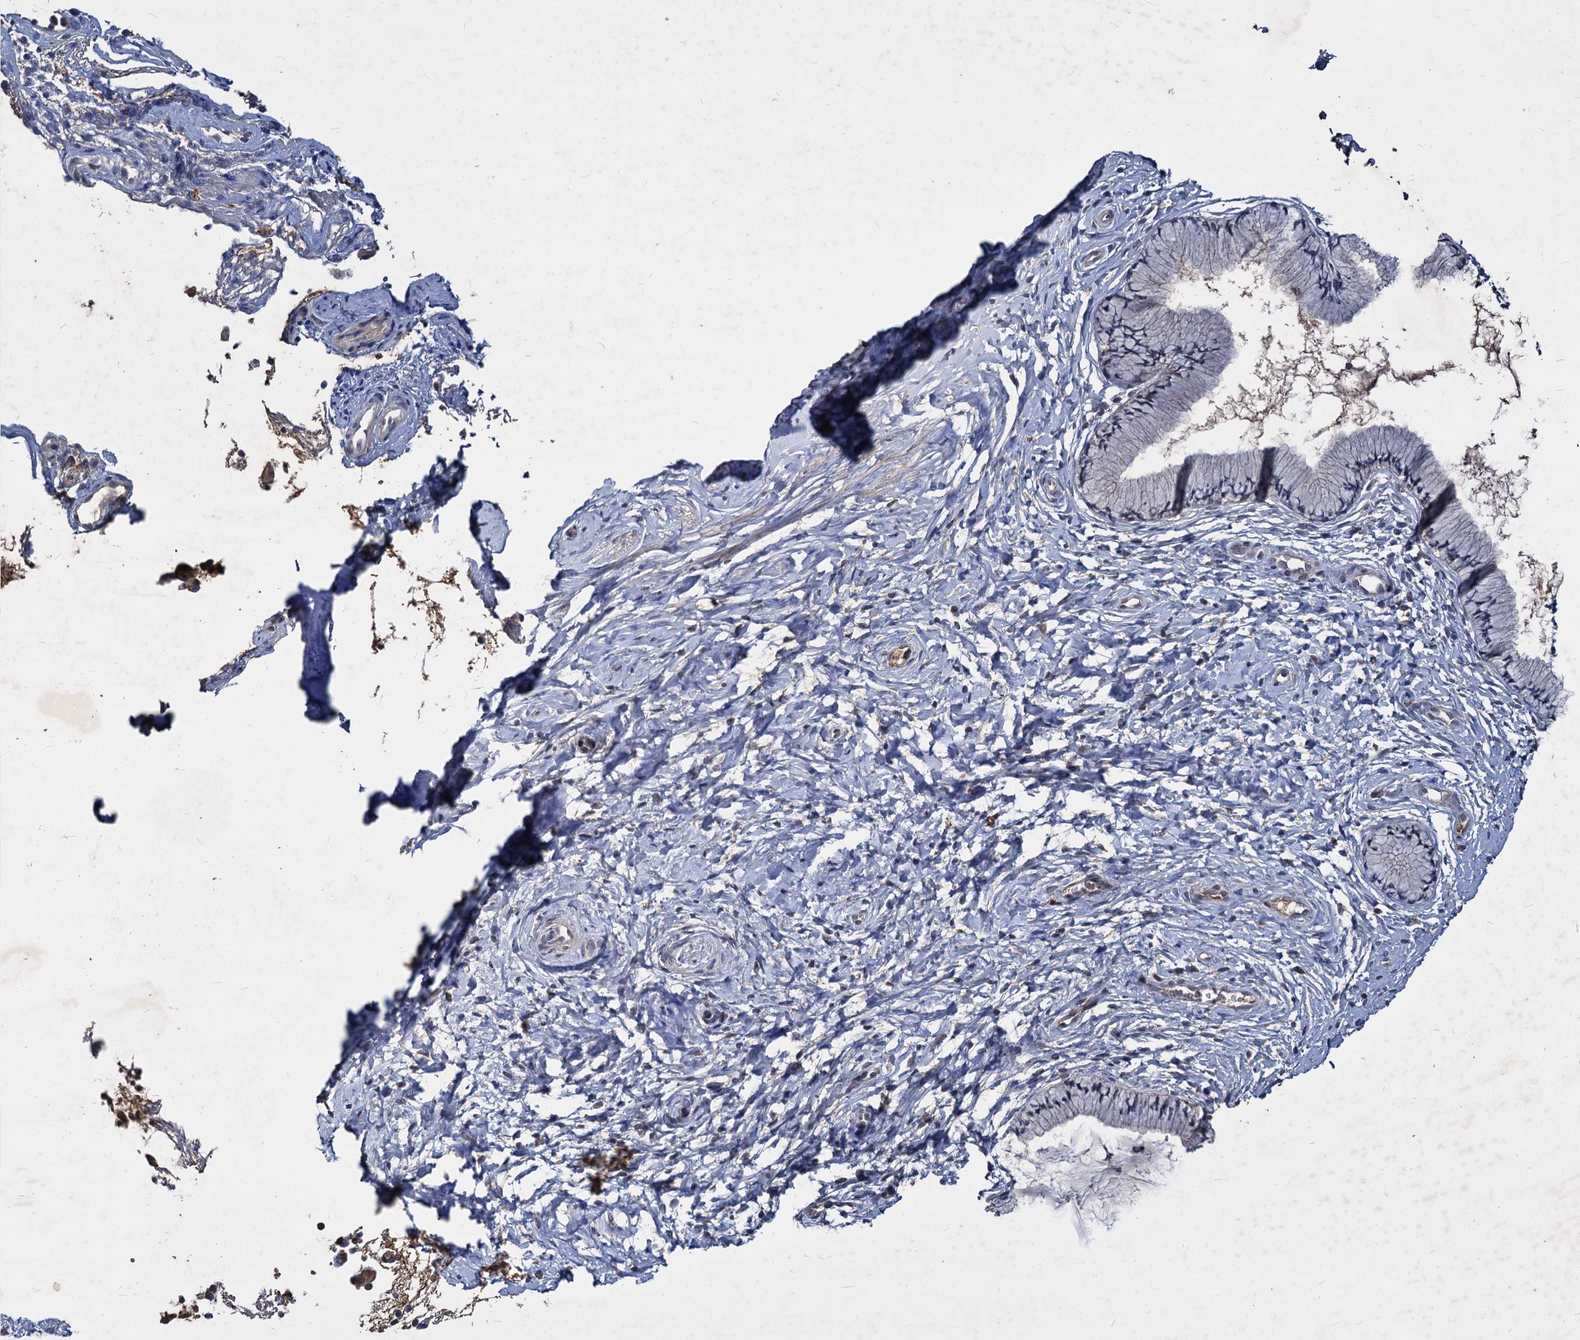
{"staining": {"intensity": "negative", "quantity": "none", "location": "none"}, "tissue": "nasopharynx", "cell_type": "Respiratory epithelial cells", "image_type": "normal", "snomed": [{"axis": "morphology", "description": "Normal tissue, NOS"}, {"axis": "morphology", "description": "Inflammation, NOS"}, {"axis": "topography", "description": "Nasopharynx"}], "caption": "Protein analysis of normal nasopharynx exhibits no significant positivity in respiratory epithelial cells.", "gene": "CCDC184", "patient": {"sex": "male", "age": 29}}